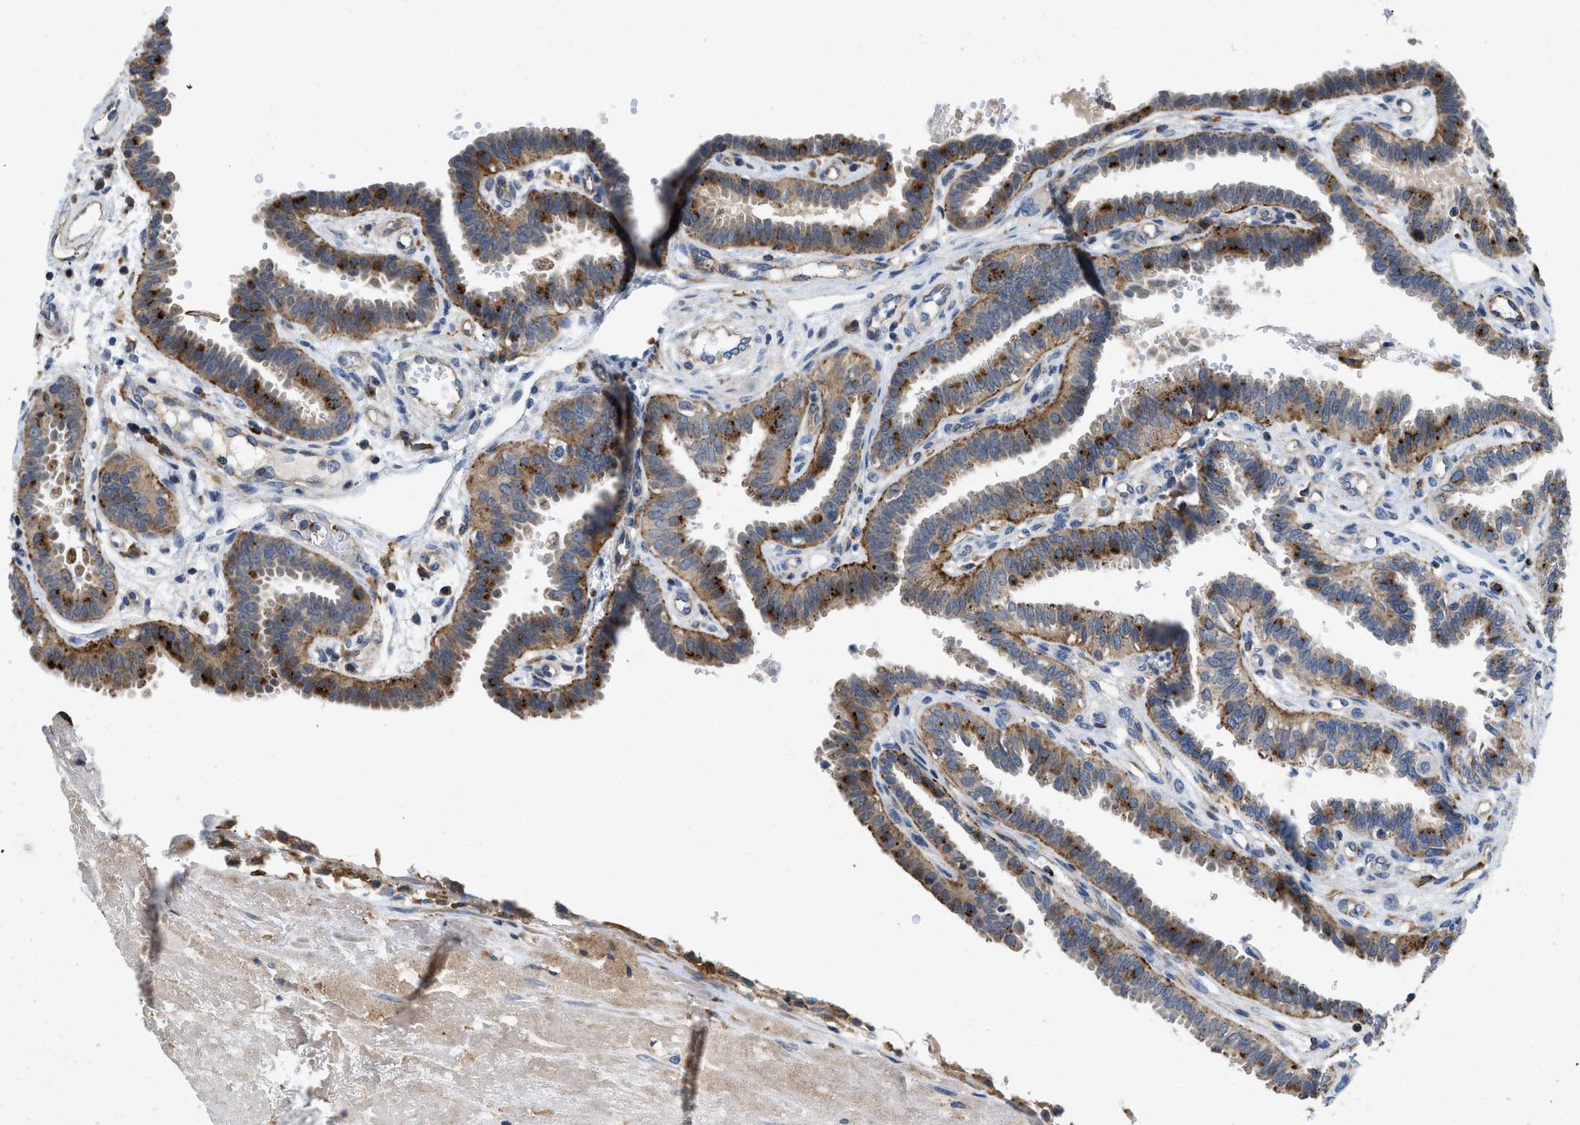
{"staining": {"intensity": "moderate", "quantity": ">75%", "location": "cytoplasmic/membranous"}, "tissue": "fallopian tube", "cell_type": "Glandular cells", "image_type": "normal", "snomed": [{"axis": "morphology", "description": "Normal tissue, NOS"}, {"axis": "topography", "description": "Fallopian tube"}, {"axis": "topography", "description": "Placenta"}], "caption": "A brown stain highlights moderate cytoplasmic/membranous expression of a protein in glandular cells of unremarkable fallopian tube. (DAB (3,3'-diaminobenzidine) IHC with brightfield microscopy, high magnification).", "gene": "ENPP4", "patient": {"sex": "female", "age": 34}}